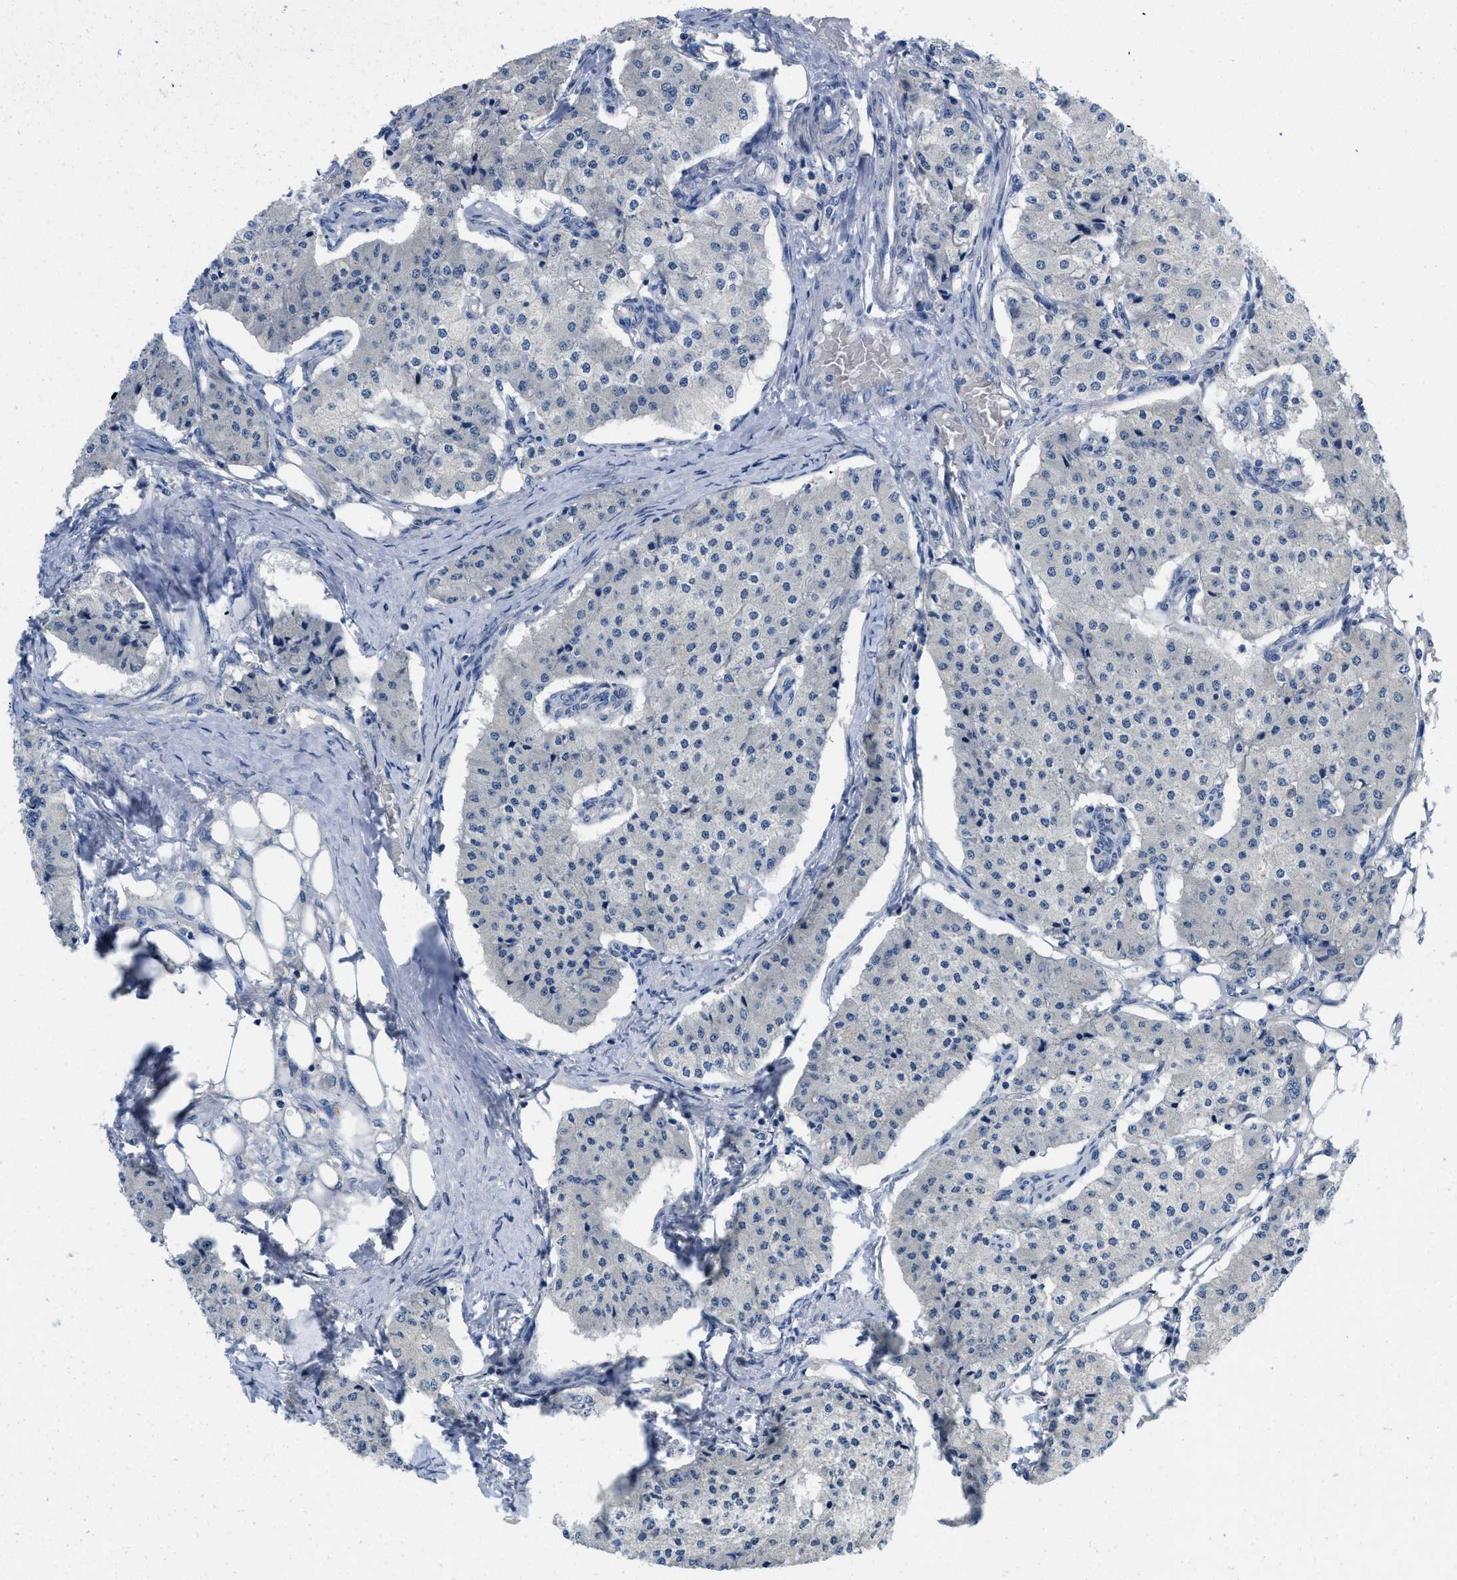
{"staining": {"intensity": "negative", "quantity": "none", "location": "none"}, "tissue": "carcinoid", "cell_type": "Tumor cells", "image_type": "cancer", "snomed": [{"axis": "morphology", "description": "Carcinoid, malignant, NOS"}, {"axis": "topography", "description": "Colon"}], "caption": "A high-resolution image shows immunohistochemistry (IHC) staining of malignant carcinoid, which reveals no significant positivity in tumor cells. (Brightfield microscopy of DAB (3,3'-diaminobenzidine) immunohistochemistry at high magnification).", "gene": "PYY", "patient": {"sex": "female", "age": 52}}